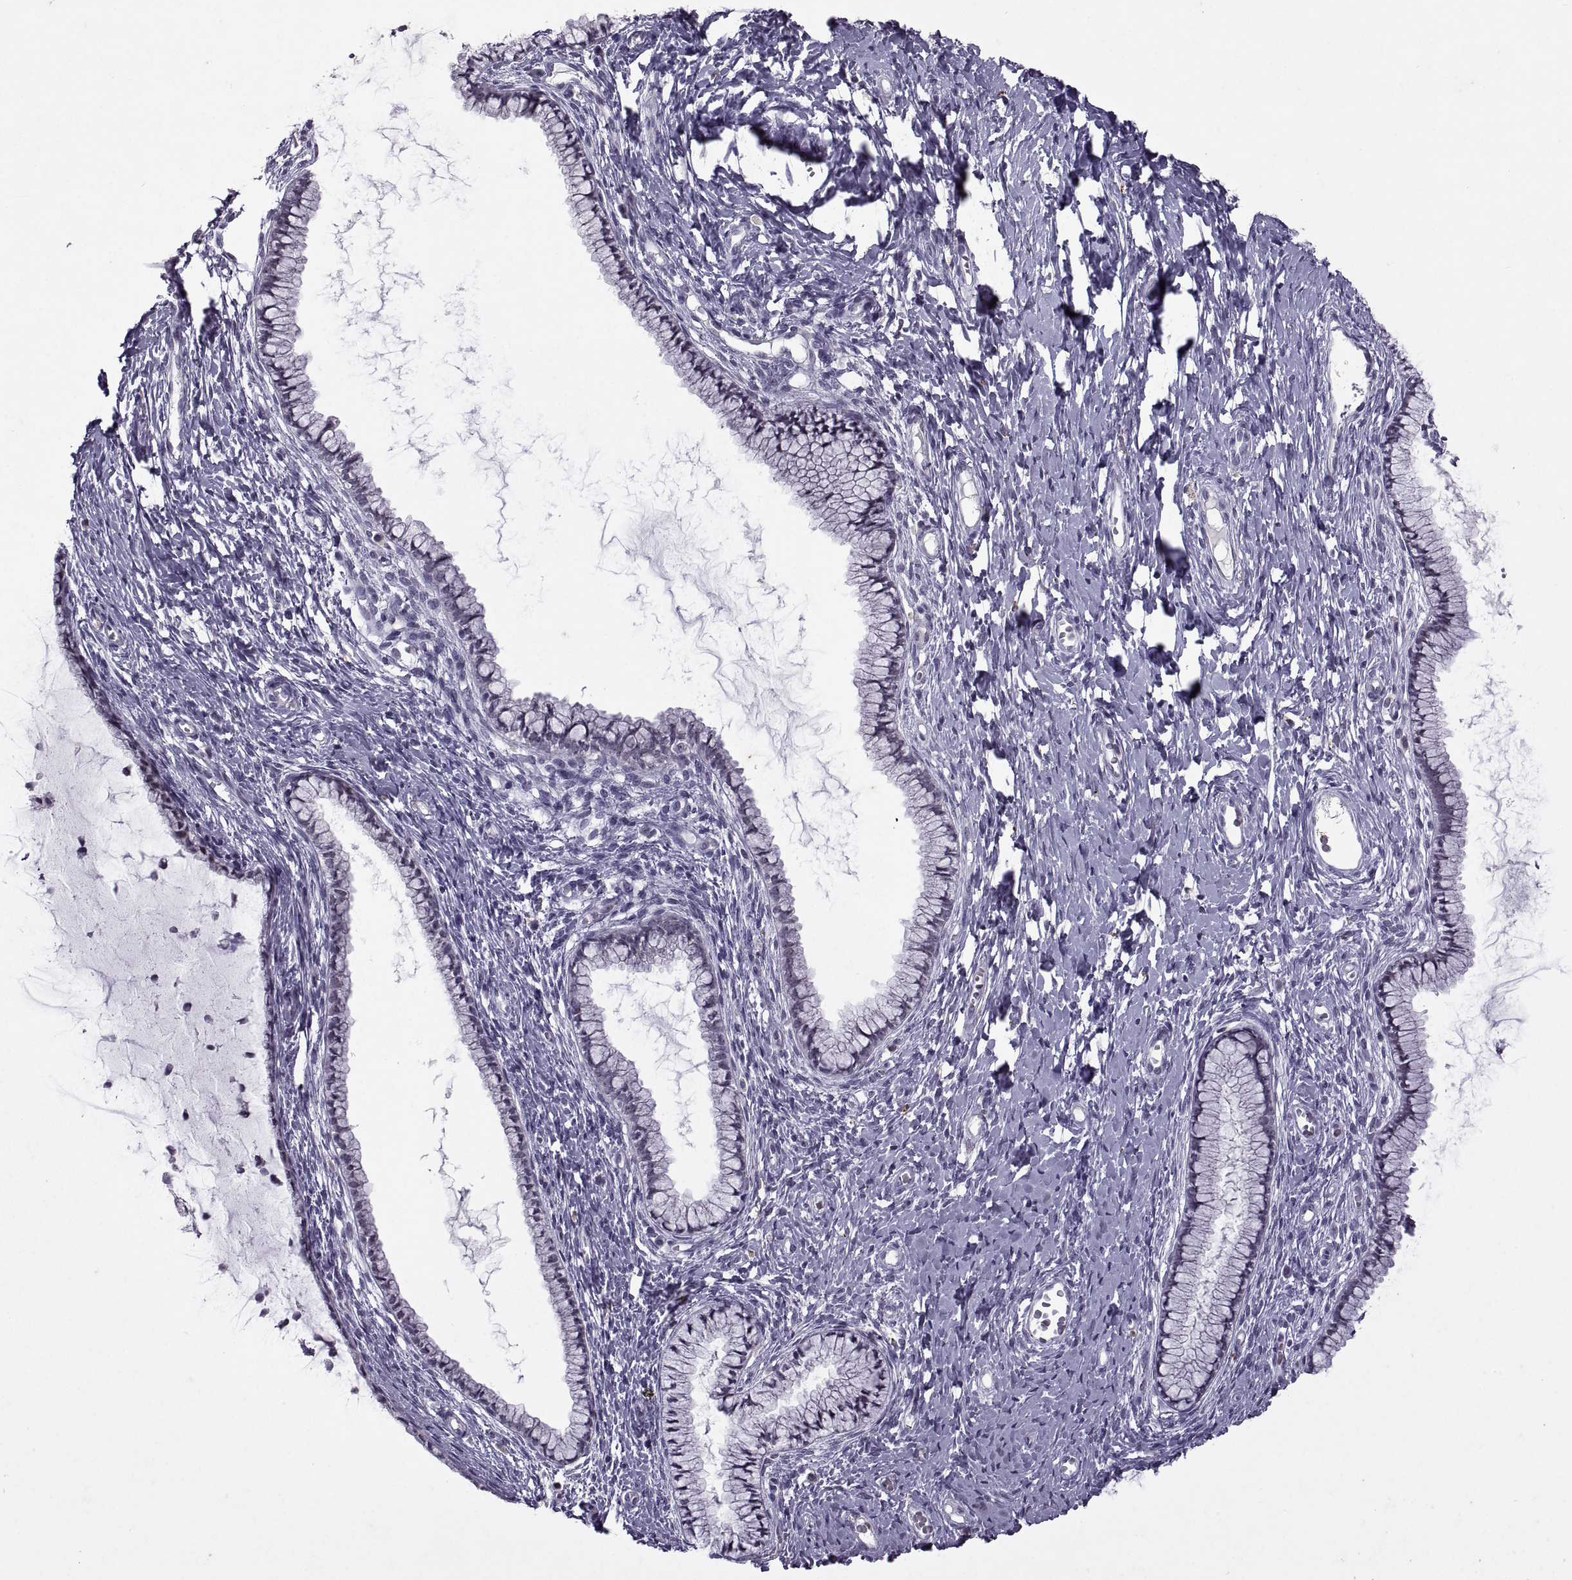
{"staining": {"intensity": "negative", "quantity": "none", "location": "none"}, "tissue": "cervix", "cell_type": "Glandular cells", "image_type": "normal", "snomed": [{"axis": "morphology", "description": "Normal tissue, NOS"}, {"axis": "topography", "description": "Cervix"}], "caption": "This is a micrograph of IHC staining of benign cervix, which shows no staining in glandular cells.", "gene": "SINHCAF", "patient": {"sex": "female", "age": 40}}